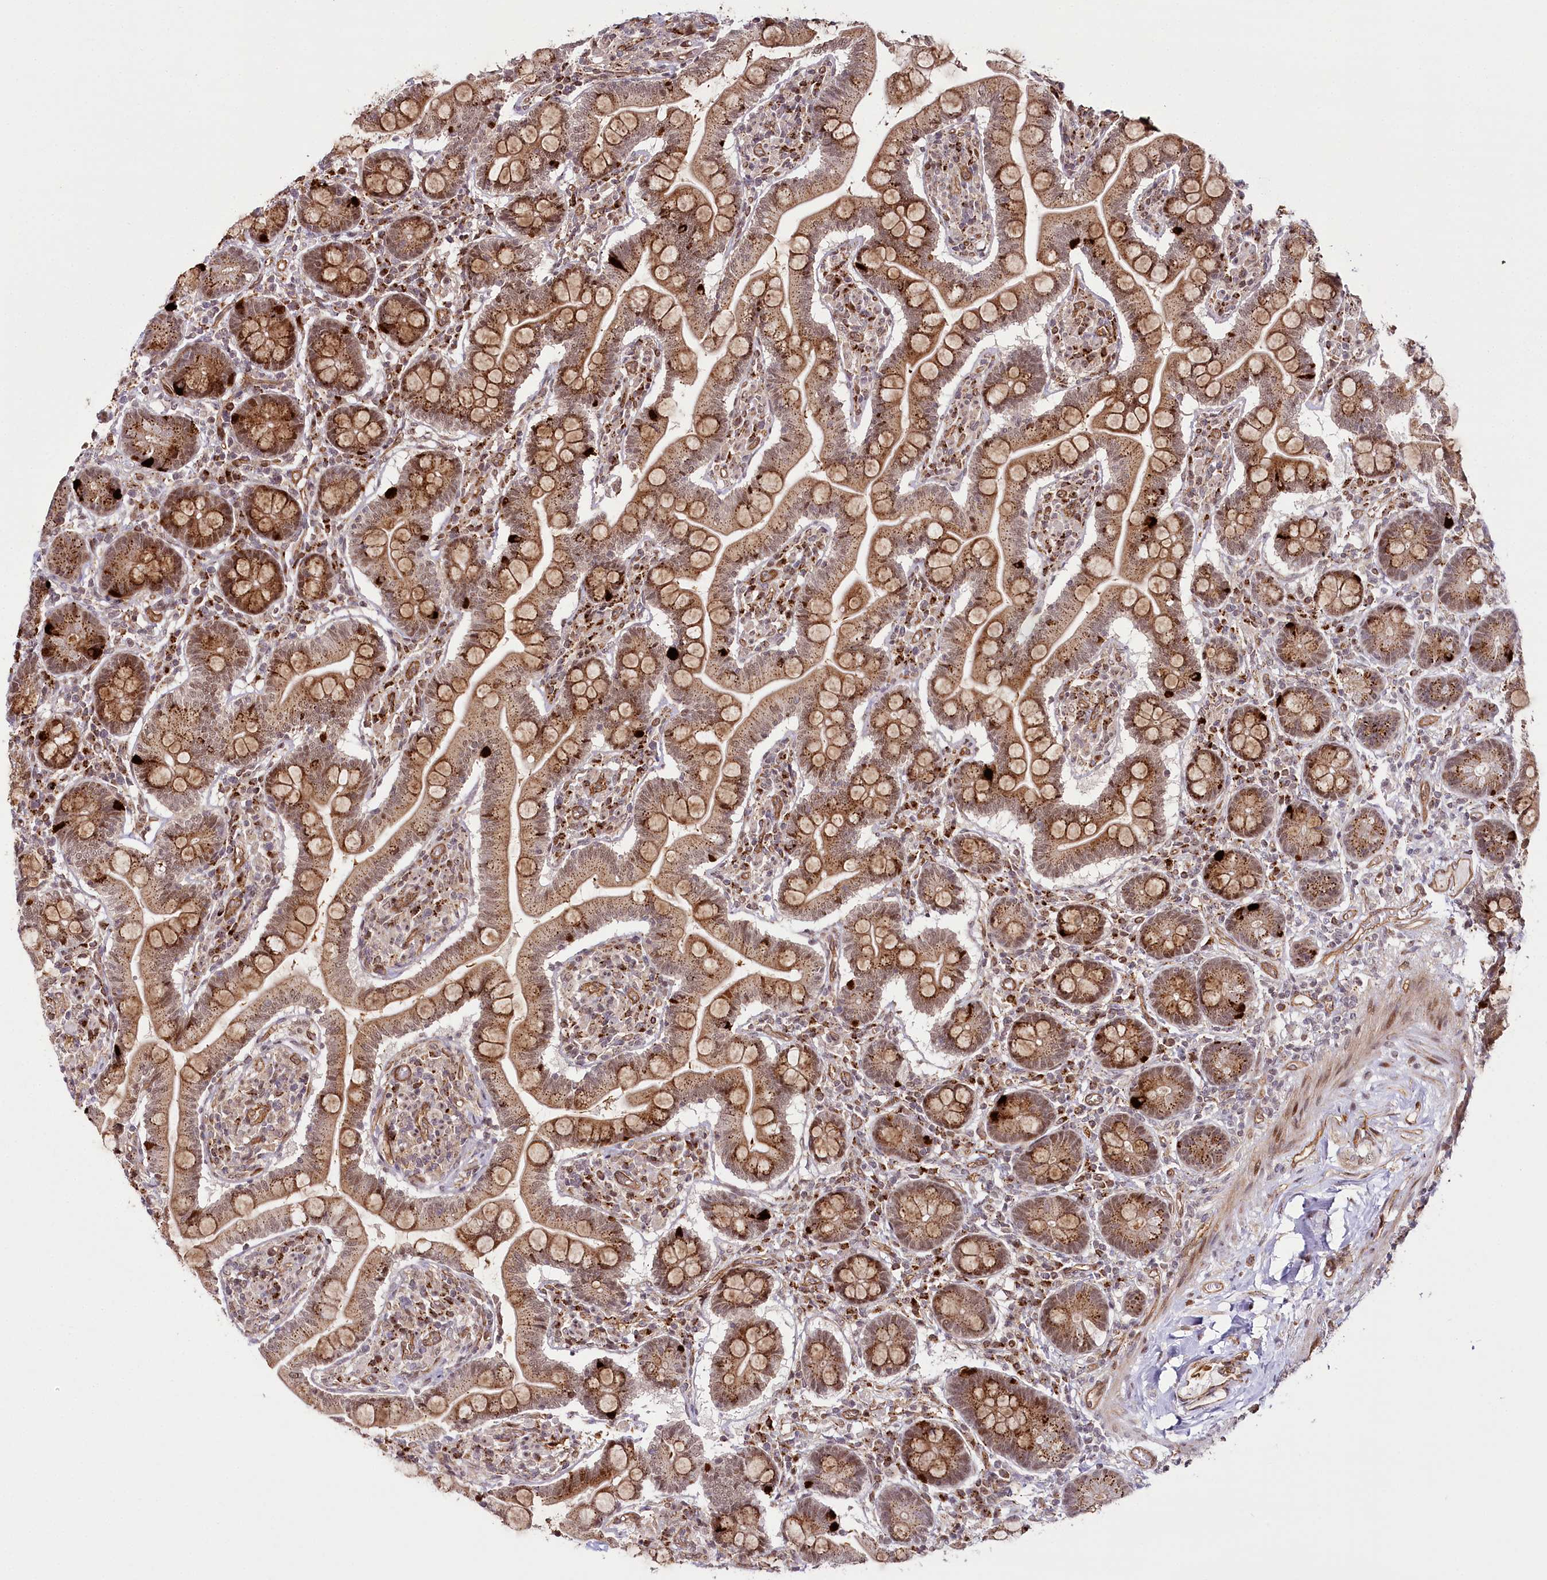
{"staining": {"intensity": "strong", "quantity": ">75%", "location": "cytoplasmic/membranous"}, "tissue": "small intestine", "cell_type": "Glandular cells", "image_type": "normal", "snomed": [{"axis": "morphology", "description": "Normal tissue, NOS"}, {"axis": "topography", "description": "Small intestine"}], "caption": "A high-resolution photomicrograph shows immunohistochemistry (IHC) staining of unremarkable small intestine, which displays strong cytoplasmic/membranous positivity in about >75% of glandular cells.", "gene": "COPG1", "patient": {"sex": "female", "age": 64}}